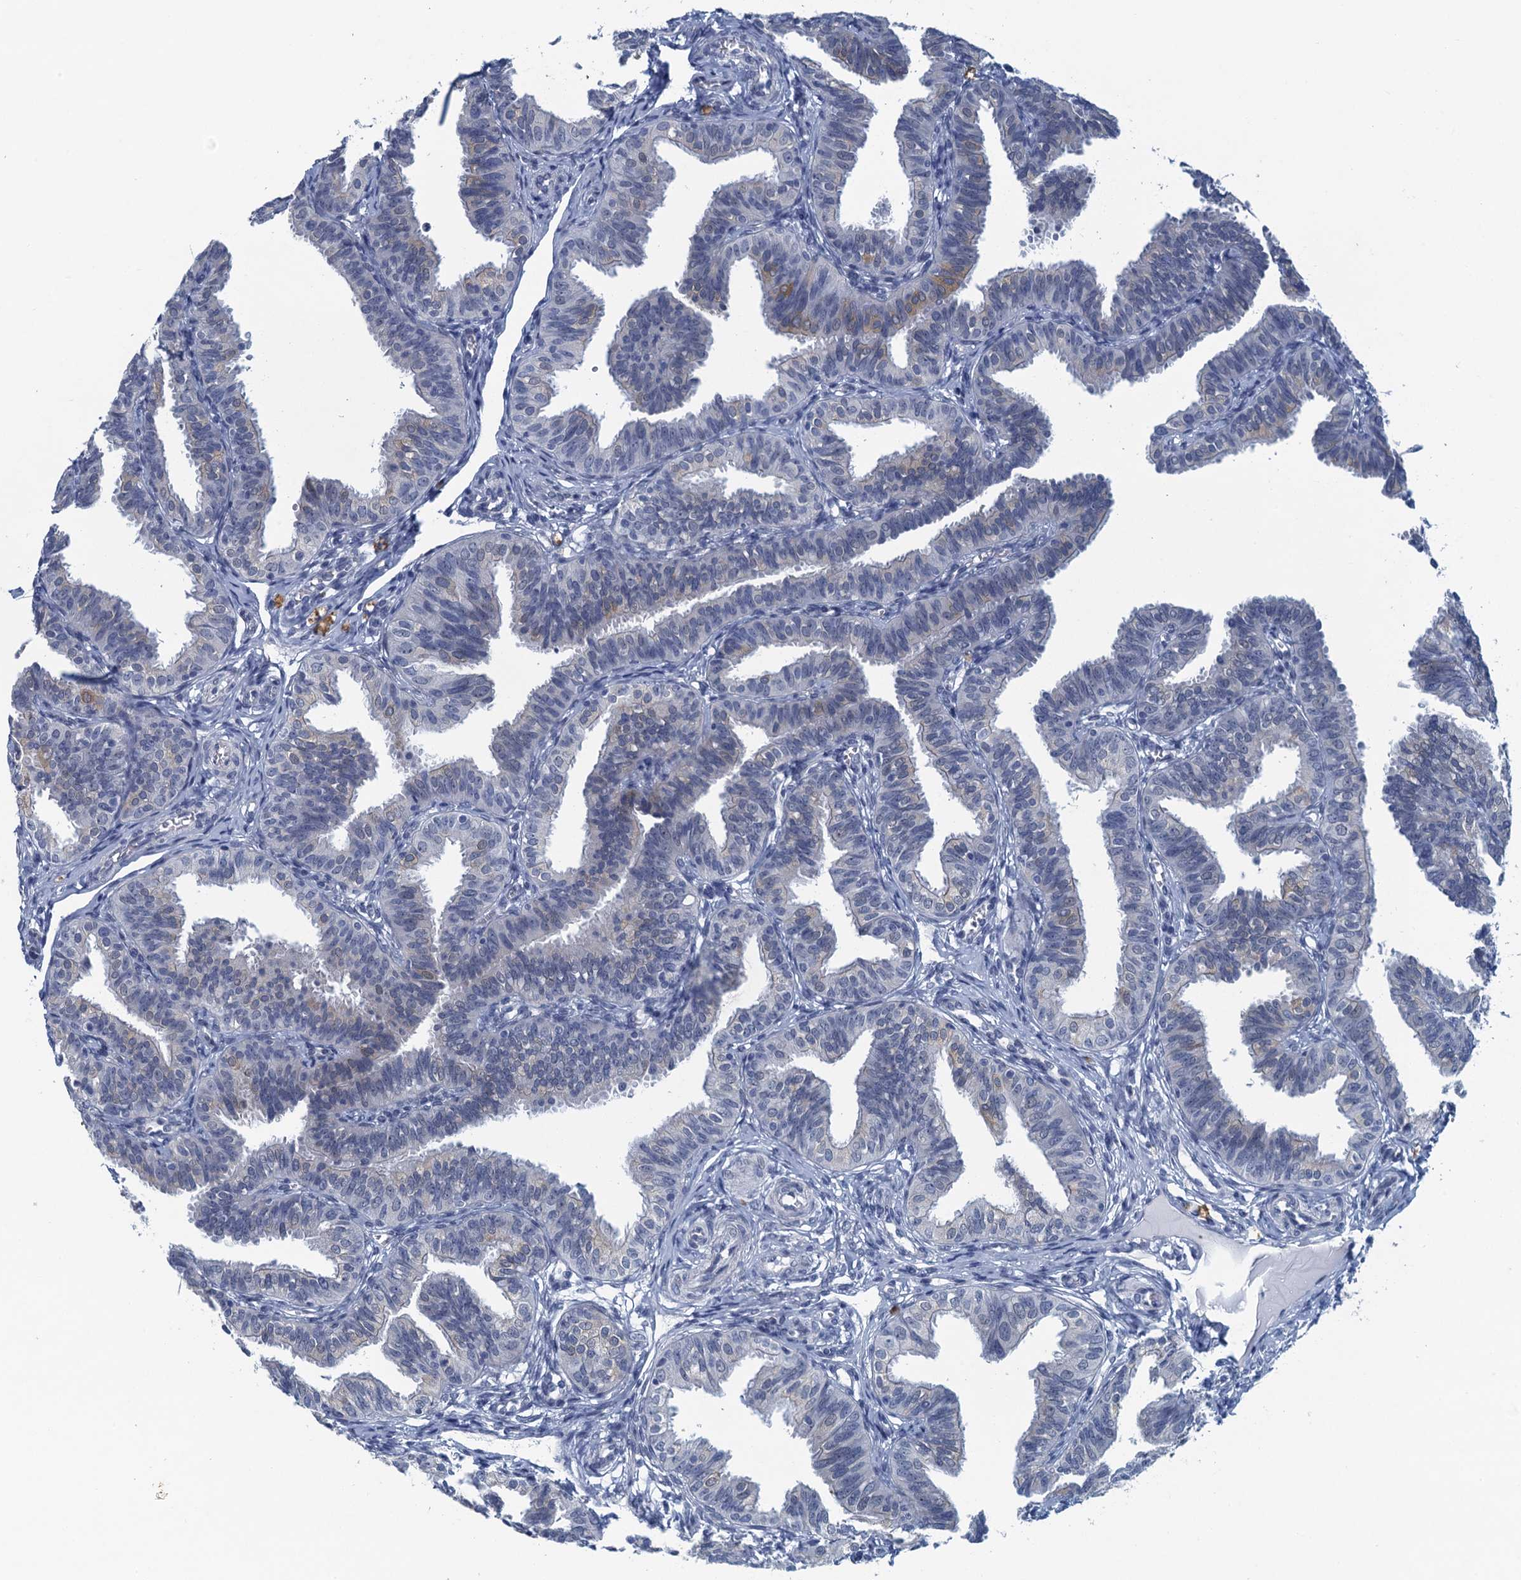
{"staining": {"intensity": "negative", "quantity": "none", "location": "none"}, "tissue": "fallopian tube", "cell_type": "Glandular cells", "image_type": "normal", "snomed": [{"axis": "morphology", "description": "Normal tissue, NOS"}, {"axis": "topography", "description": "Fallopian tube"}], "caption": "Immunohistochemistry image of benign fallopian tube: human fallopian tube stained with DAB demonstrates no significant protein staining in glandular cells.", "gene": "C16orf95", "patient": {"sex": "female", "age": 35}}